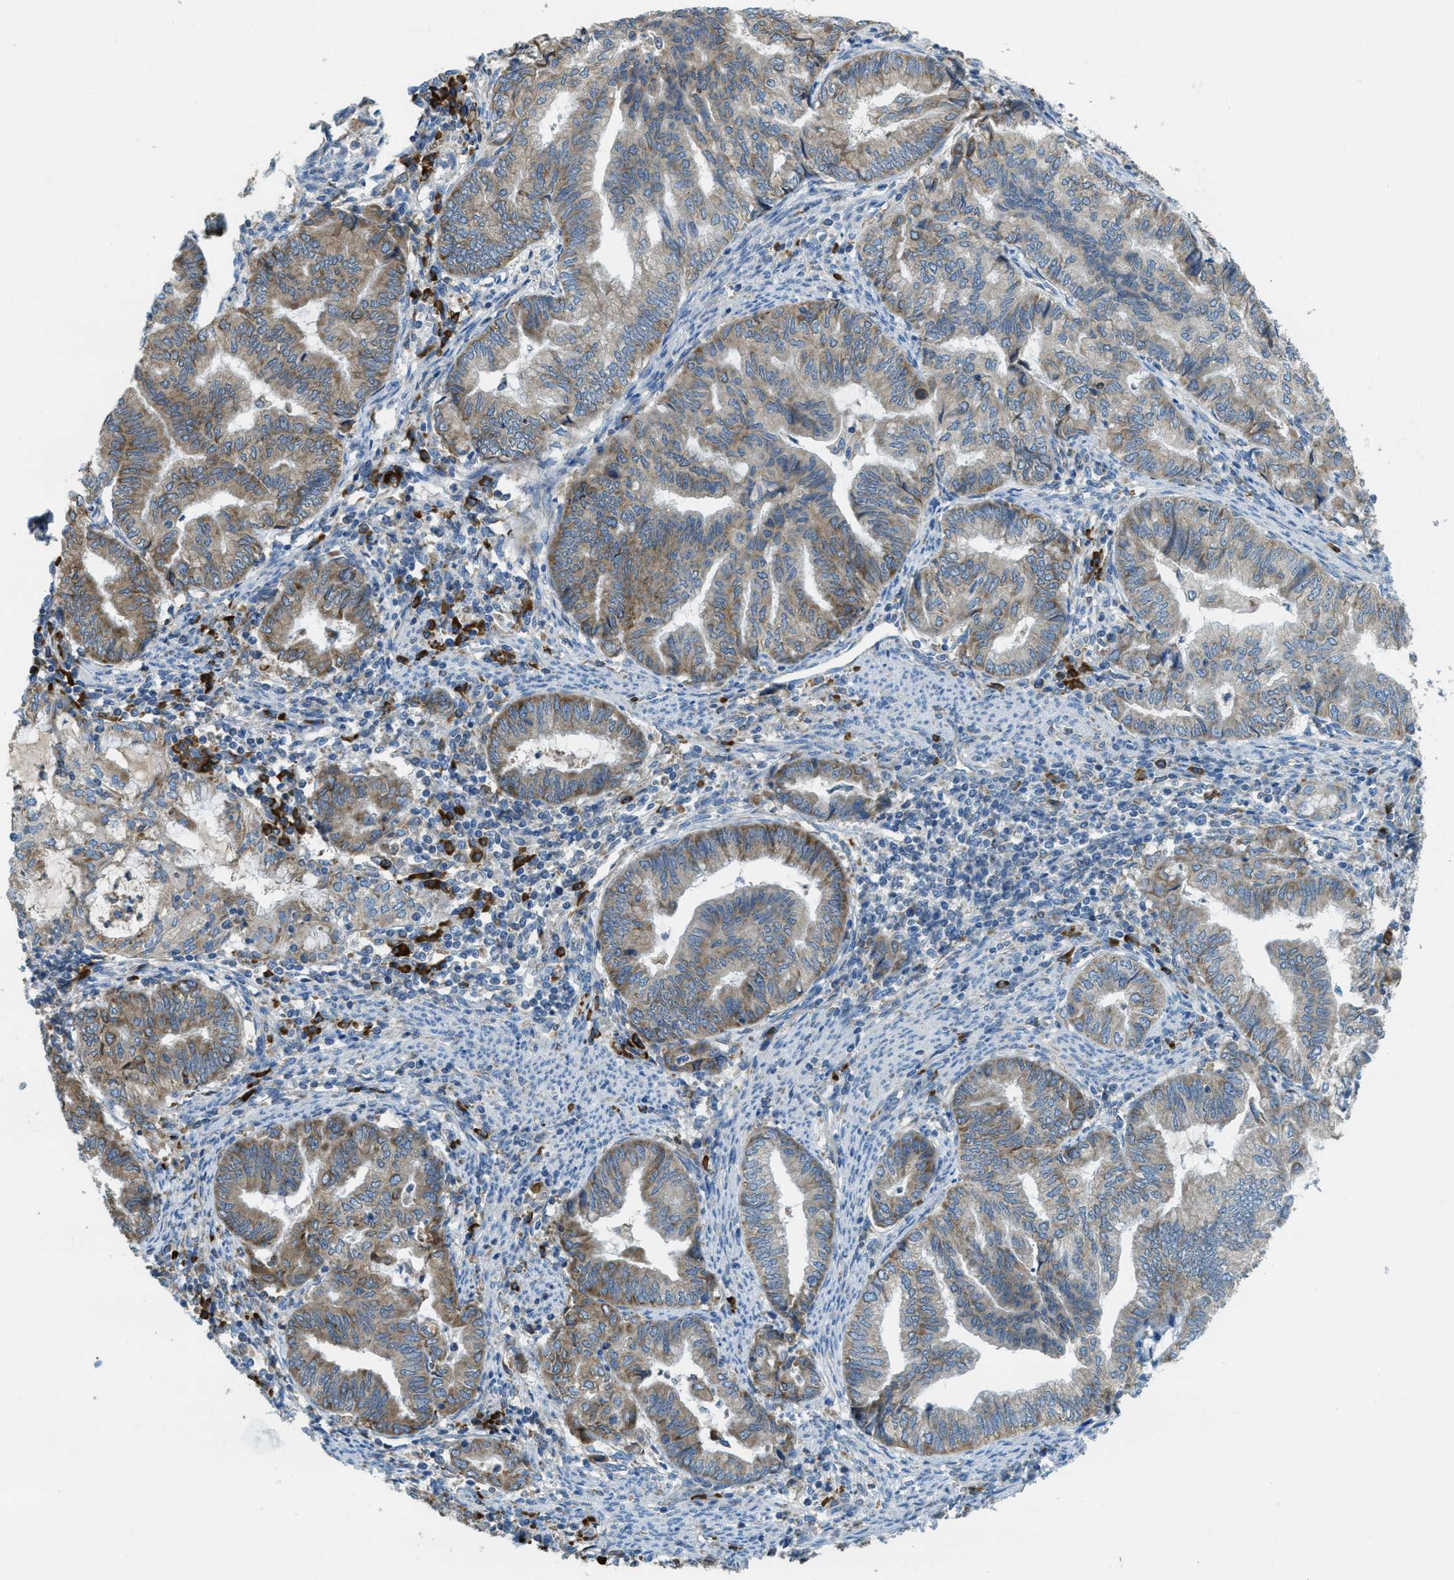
{"staining": {"intensity": "weak", "quantity": "25%-75%", "location": "cytoplasmic/membranous"}, "tissue": "endometrial cancer", "cell_type": "Tumor cells", "image_type": "cancer", "snomed": [{"axis": "morphology", "description": "Adenocarcinoma, NOS"}, {"axis": "topography", "description": "Endometrium"}], "caption": "Approximately 25%-75% of tumor cells in human adenocarcinoma (endometrial) show weak cytoplasmic/membranous protein positivity as visualized by brown immunohistochemical staining.", "gene": "SSR1", "patient": {"sex": "female", "age": 79}}